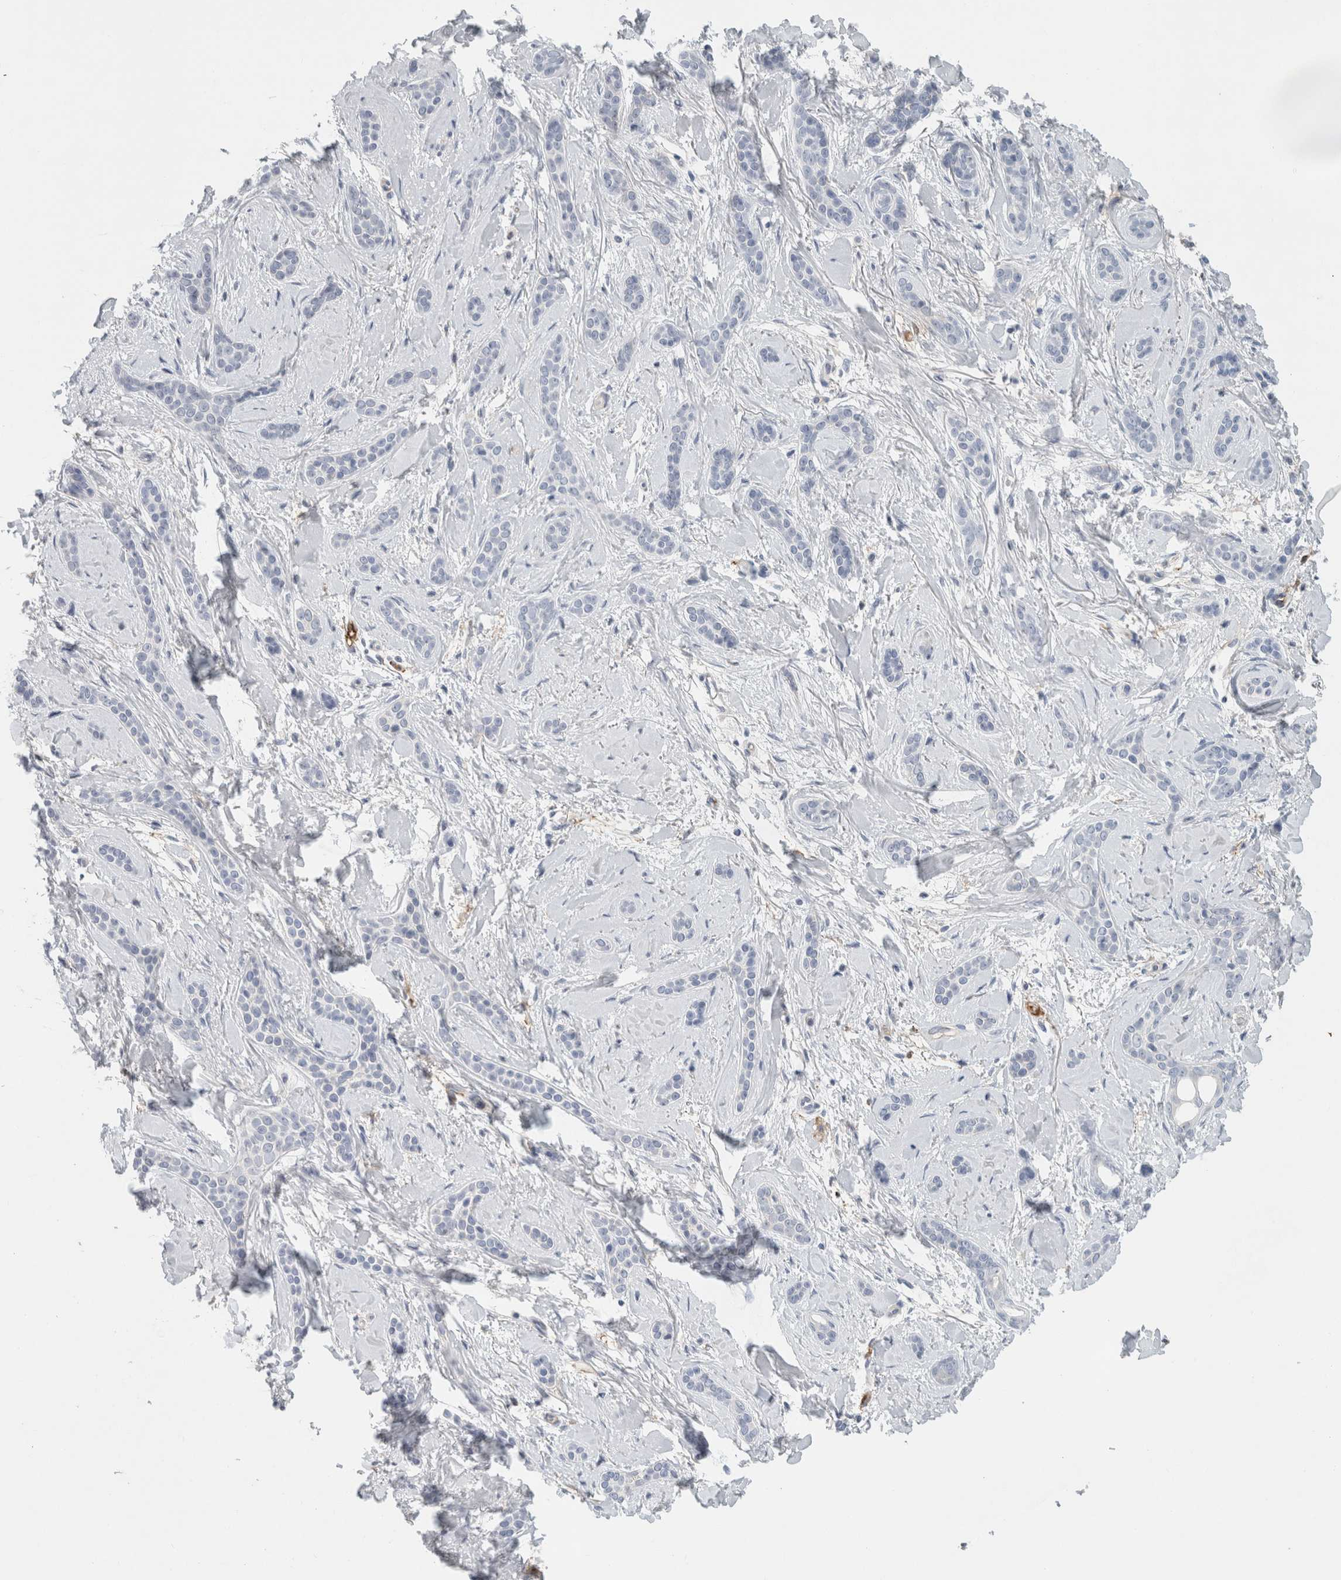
{"staining": {"intensity": "negative", "quantity": "none", "location": "none"}, "tissue": "skin cancer", "cell_type": "Tumor cells", "image_type": "cancer", "snomed": [{"axis": "morphology", "description": "Basal cell carcinoma"}, {"axis": "morphology", "description": "Adnexal tumor, benign"}, {"axis": "topography", "description": "Skin"}], "caption": "Immunohistochemistry (IHC) of skin benign adnexal tumor reveals no expression in tumor cells. Brightfield microscopy of immunohistochemistry (IHC) stained with DAB (brown) and hematoxylin (blue), captured at high magnification.", "gene": "CD36", "patient": {"sex": "female", "age": 42}}